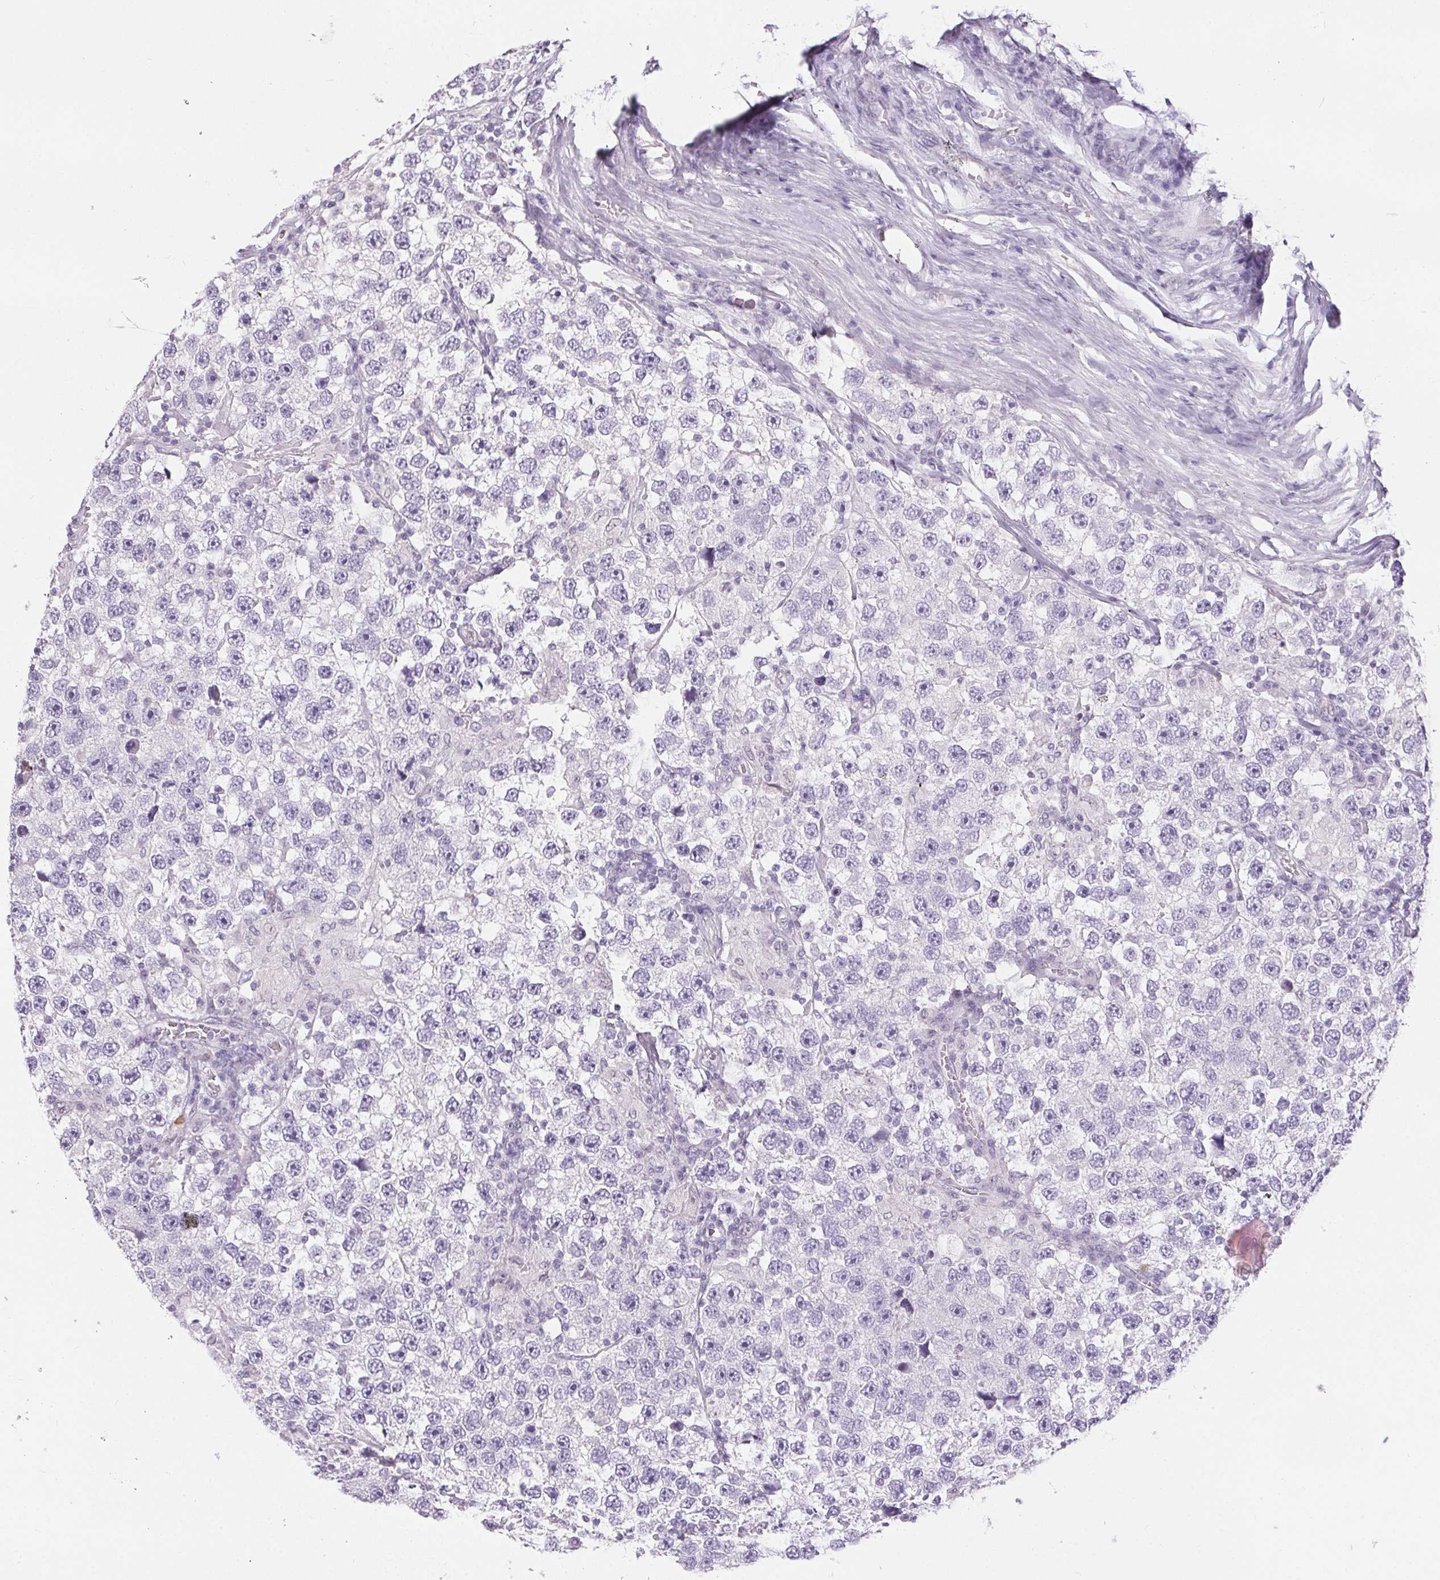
{"staining": {"intensity": "negative", "quantity": "none", "location": "none"}, "tissue": "testis cancer", "cell_type": "Tumor cells", "image_type": "cancer", "snomed": [{"axis": "morphology", "description": "Seminoma, NOS"}, {"axis": "topography", "description": "Testis"}], "caption": "Human testis seminoma stained for a protein using immunohistochemistry (IHC) demonstrates no expression in tumor cells.", "gene": "GBP6", "patient": {"sex": "male", "age": 26}}